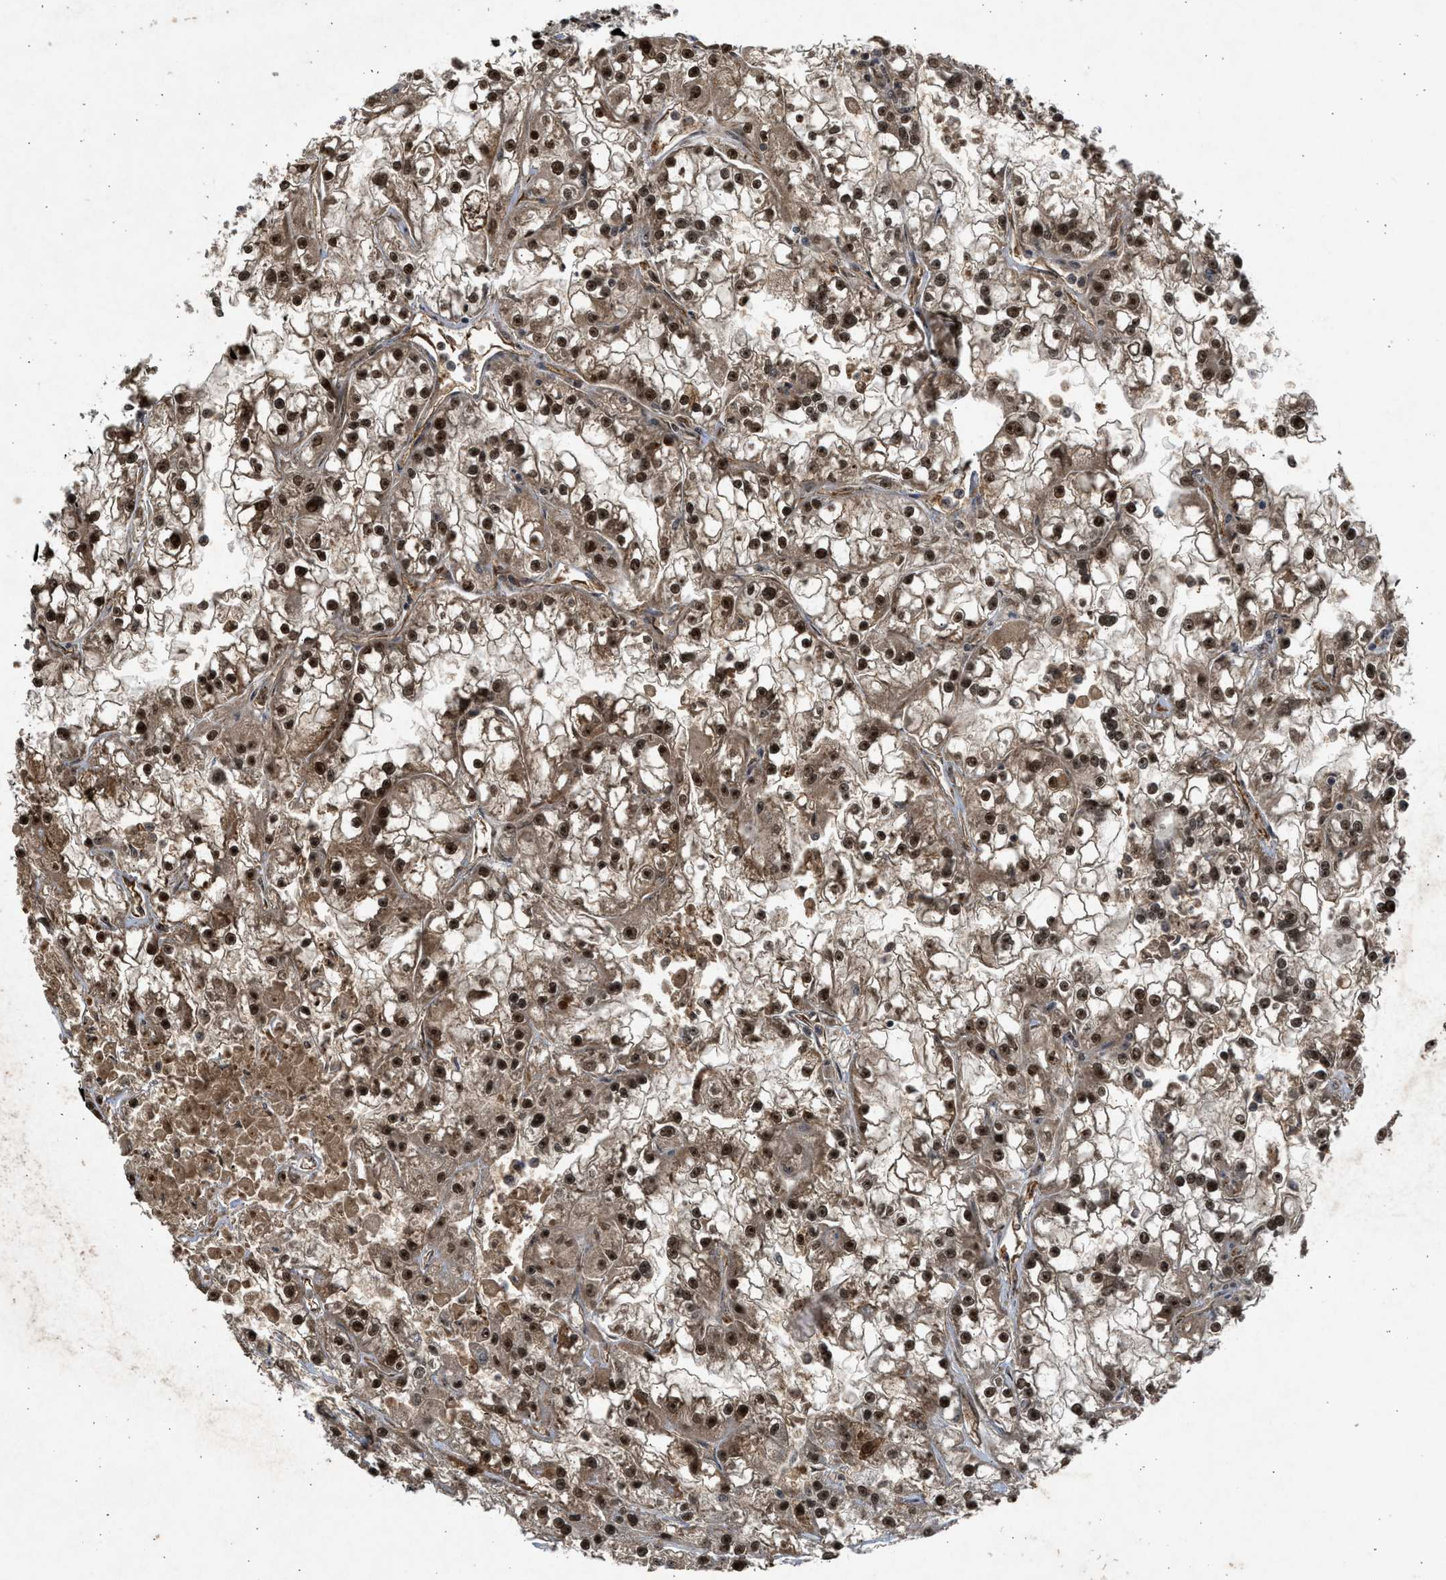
{"staining": {"intensity": "strong", "quantity": ">75%", "location": "cytoplasmic/membranous,nuclear"}, "tissue": "renal cancer", "cell_type": "Tumor cells", "image_type": "cancer", "snomed": [{"axis": "morphology", "description": "Adenocarcinoma, NOS"}, {"axis": "topography", "description": "Kidney"}], "caption": "Immunohistochemistry (DAB) staining of adenocarcinoma (renal) exhibits strong cytoplasmic/membranous and nuclear protein expression in approximately >75% of tumor cells.", "gene": "TFDP2", "patient": {"sex": "female", "age": 52}}